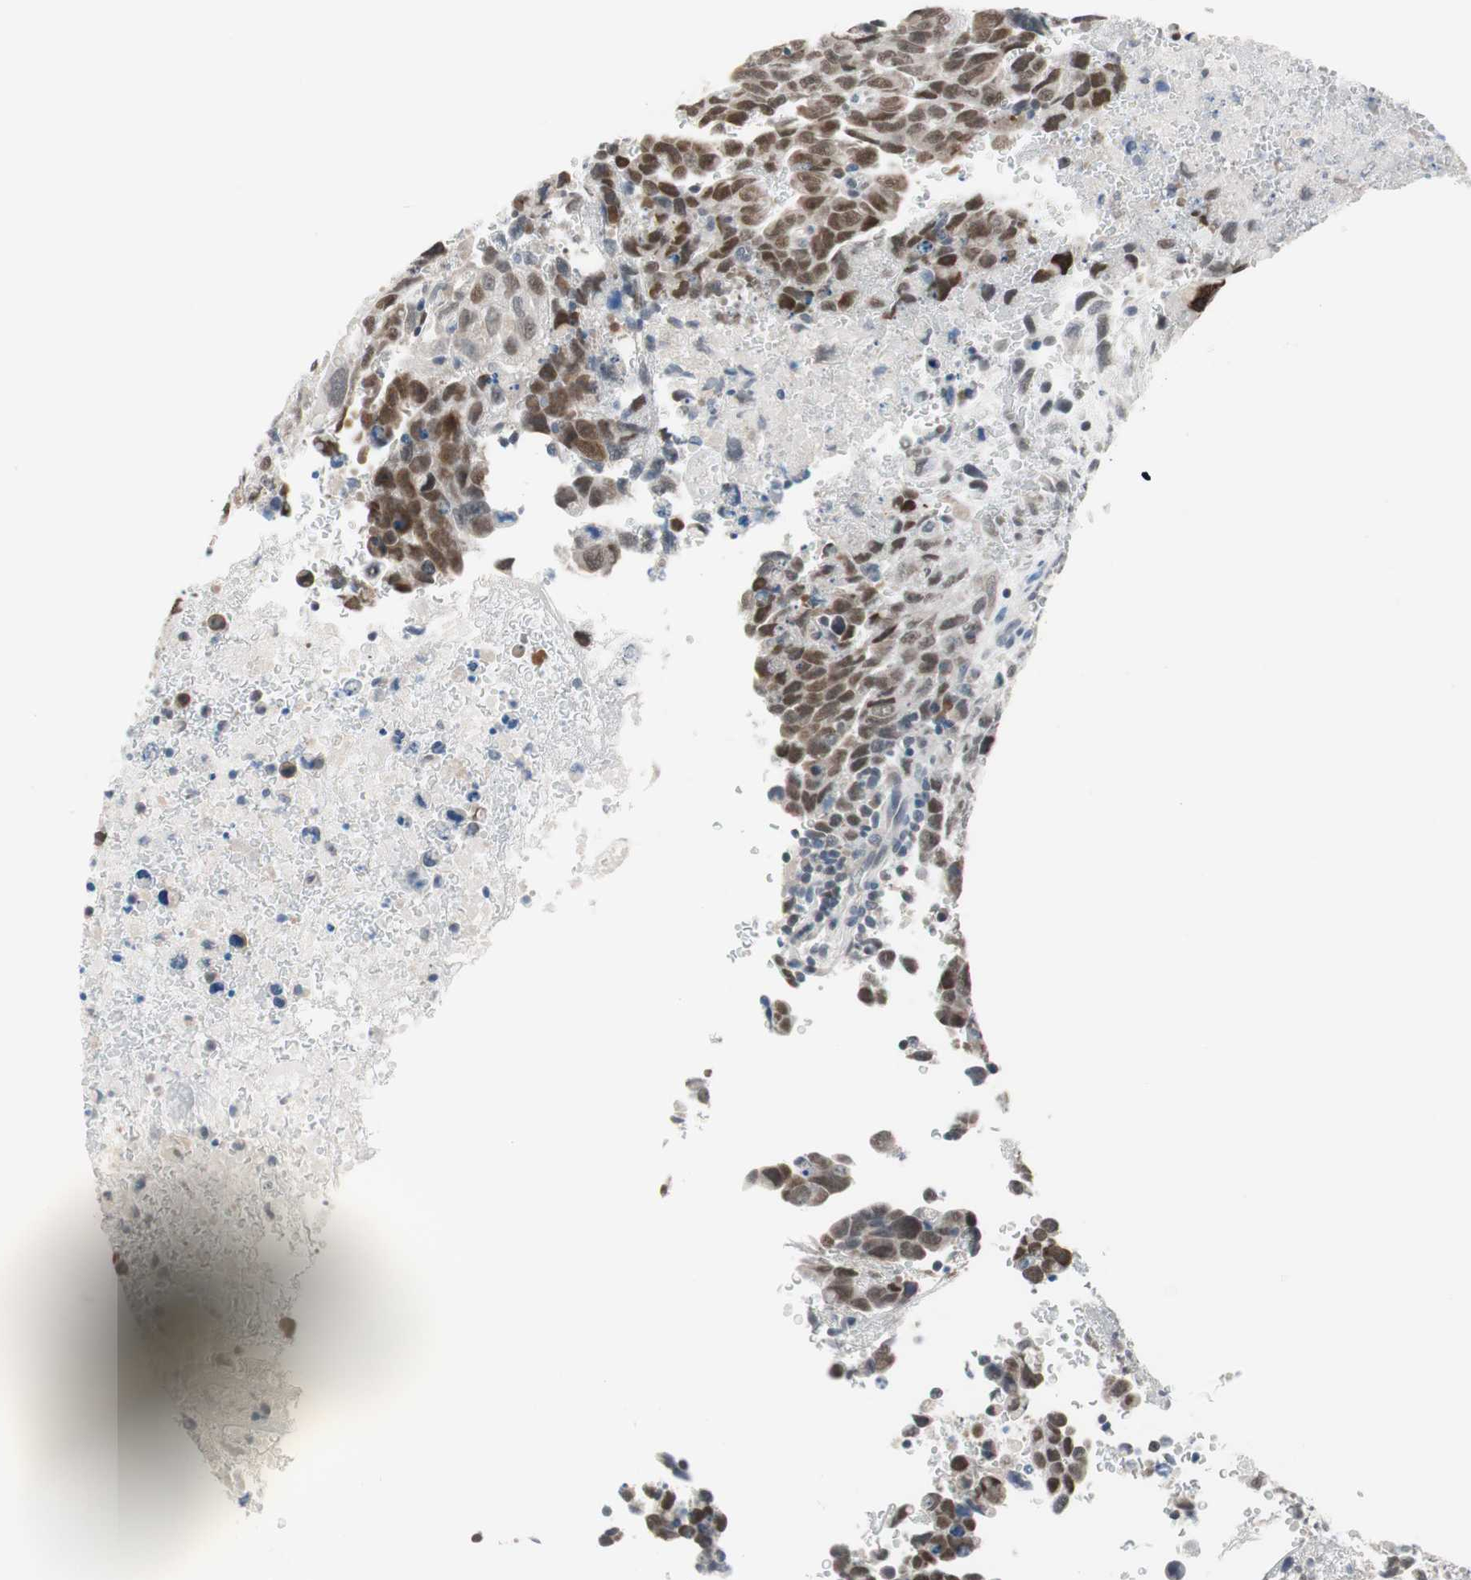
{"staining": {"intensity": "moderate", "quantity": "25%-75%", "location": "nuclear"}, "tissue": "testis cancer", "cell_type": "Tumor cells", "image_type": "cancer", "snomed": [{"axis": "morphology", "description": "Carcinoma, Embryonal, NOS"}, {"axis": "topography", "description": "Testis"}], "caption": "The image reveals staining of testis embryonal carcinoma, revealing moderate nuclear protein positivity (brown color) within tumor cells.", "gene": "GRHL1", "patient": {"sex": "male", "age": 28}}